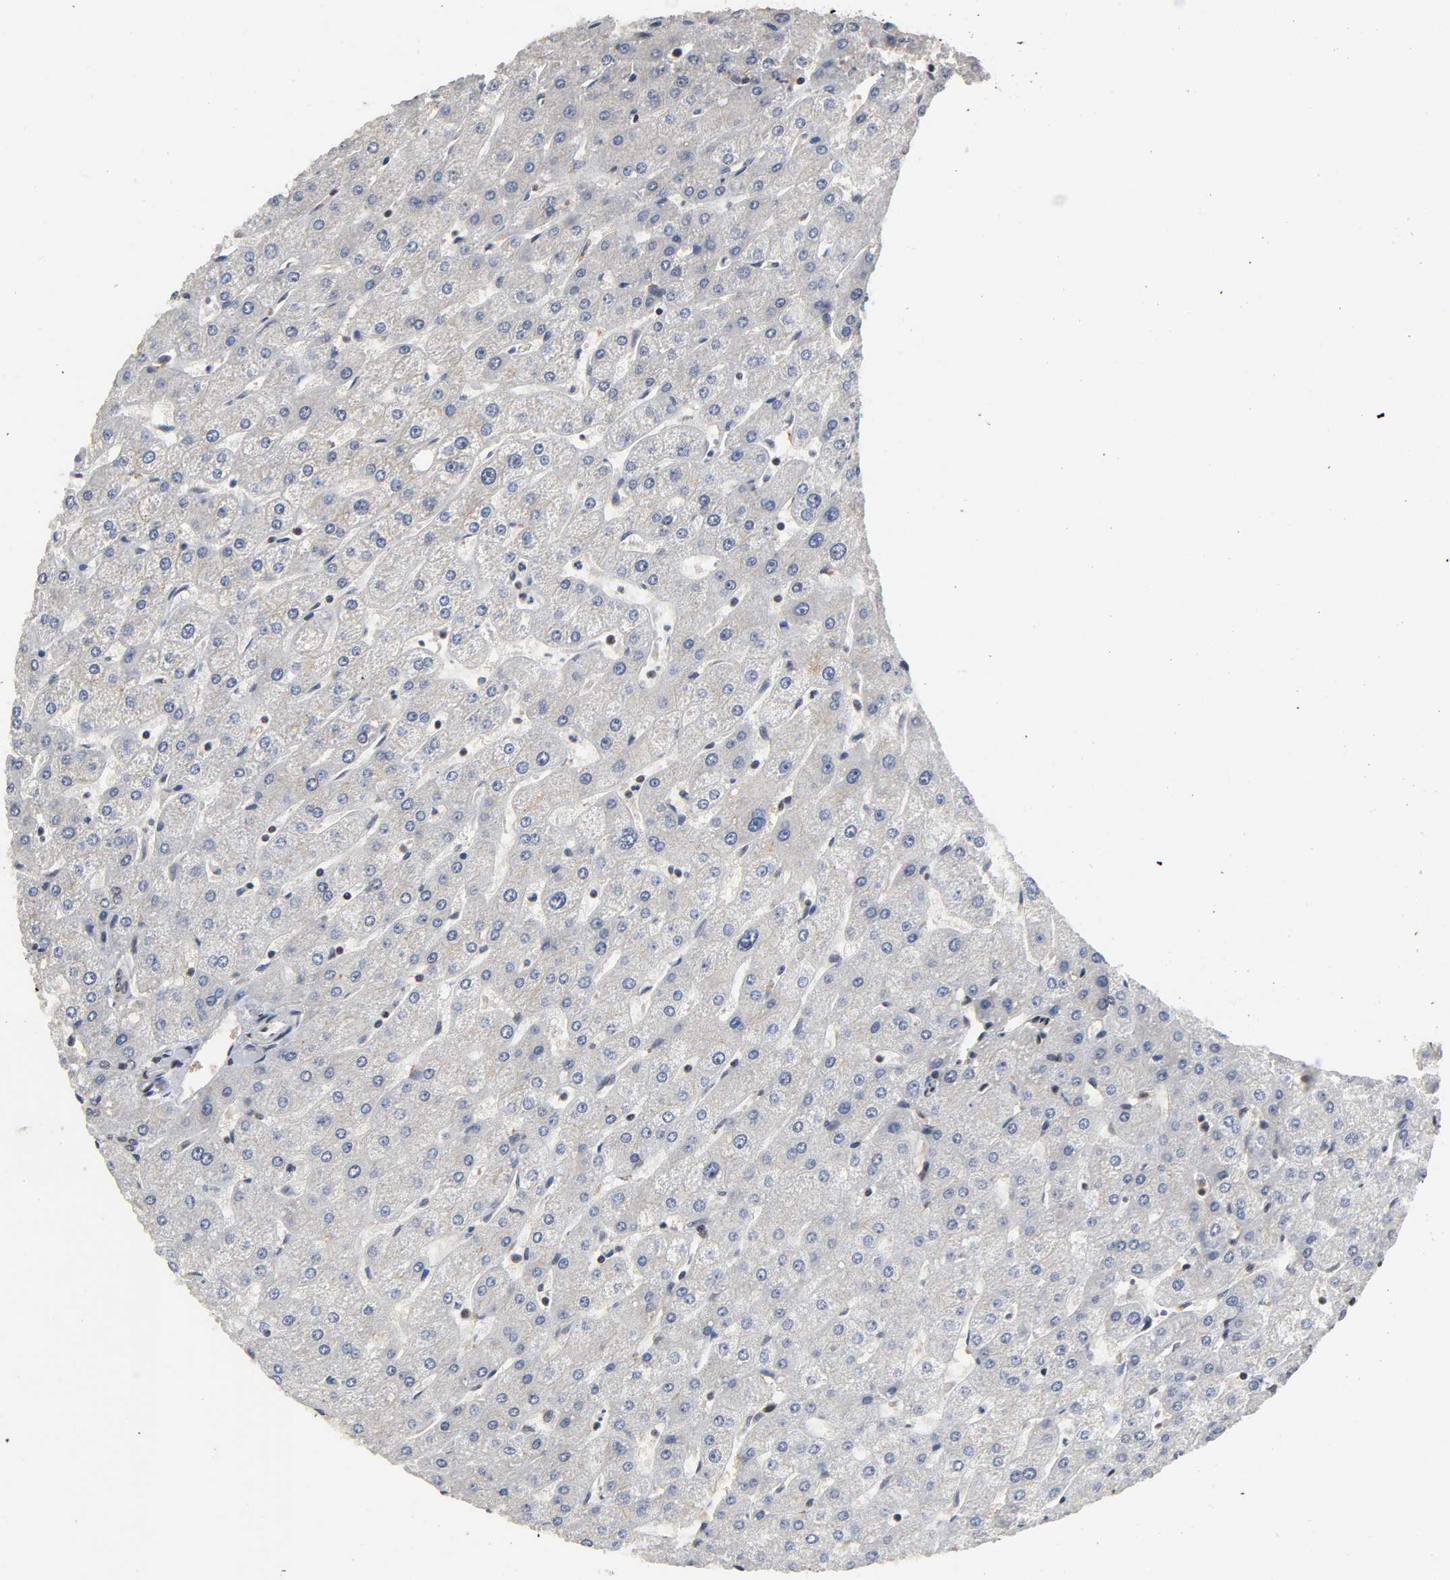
{"staining": {"intensity": "moderate", "quantity": ">75%", "location": "nuclear"}, "tissue": "liver", "cell_type": "Cholangiocytes", "image_type": "normal", "snomed": [{"axis": "morphology", "description": "Normal tissue, NOS"}, {"axis": "topography", "description": "Liver"}], "caption": "Approximately >75% of cholangiocytes in unremarkable liver exhibit moderate nuclear protein expression as visualized by brown immunohistochemical staining.", "gene": "ZNF384", "patient": {"sex": "male", "age": 67}}